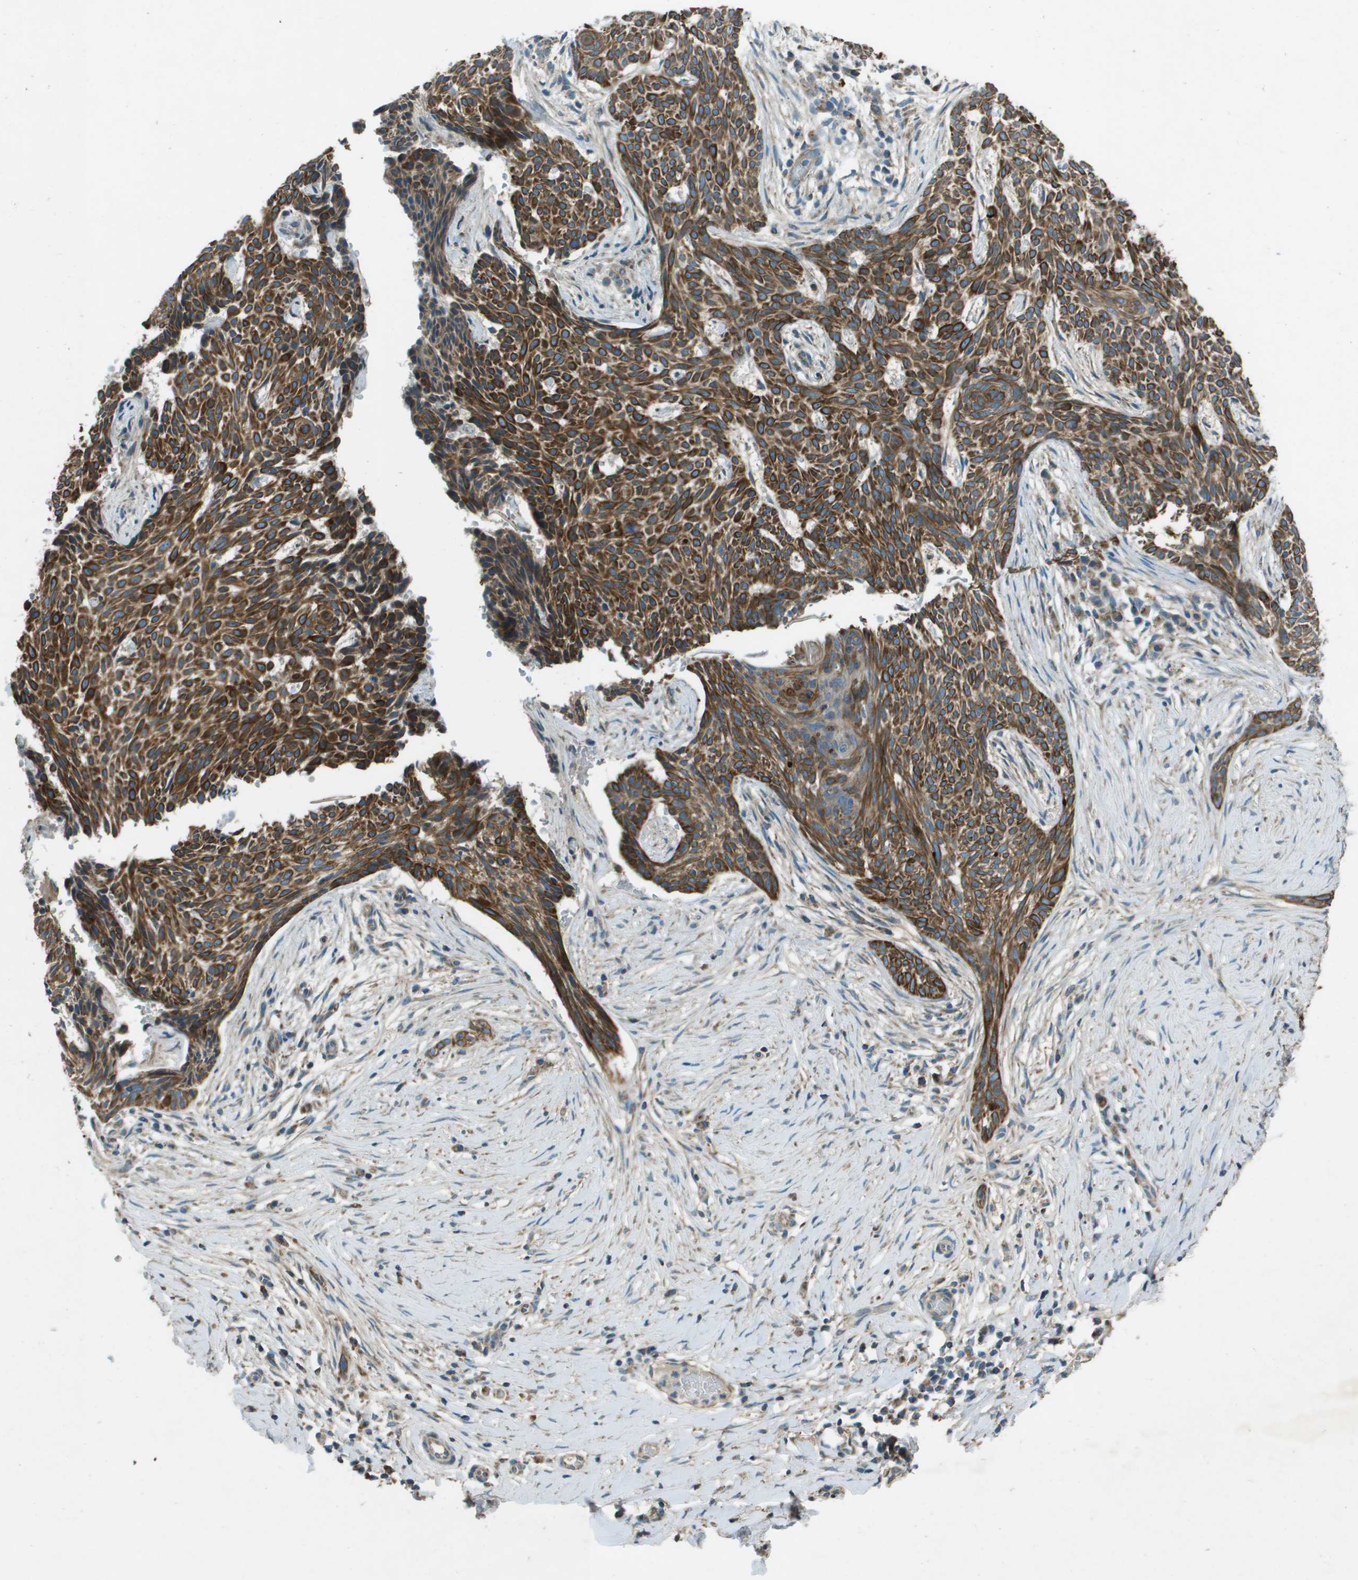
{"staining": {"intensity": "strong", "quantity": ">75%", "location": "cytoplasmic/membranous"}, "tissue": "skin cancer", "cell_type": "Tumor cells", "image_type": "cancer", "snomed": [{"axis": "morphology", "description": "Basal cell carcinoma"}, {"axis": "topography", "description": "Skin"}], "caption": "Immunohistochemical staining of human skin basal cell carcinoma reveals strong cytoplasmic/membranous protein positivity in about >75% of tumor cells.", "gene": "MIGA1", "patient": {"sex": "female", "age": 59}}